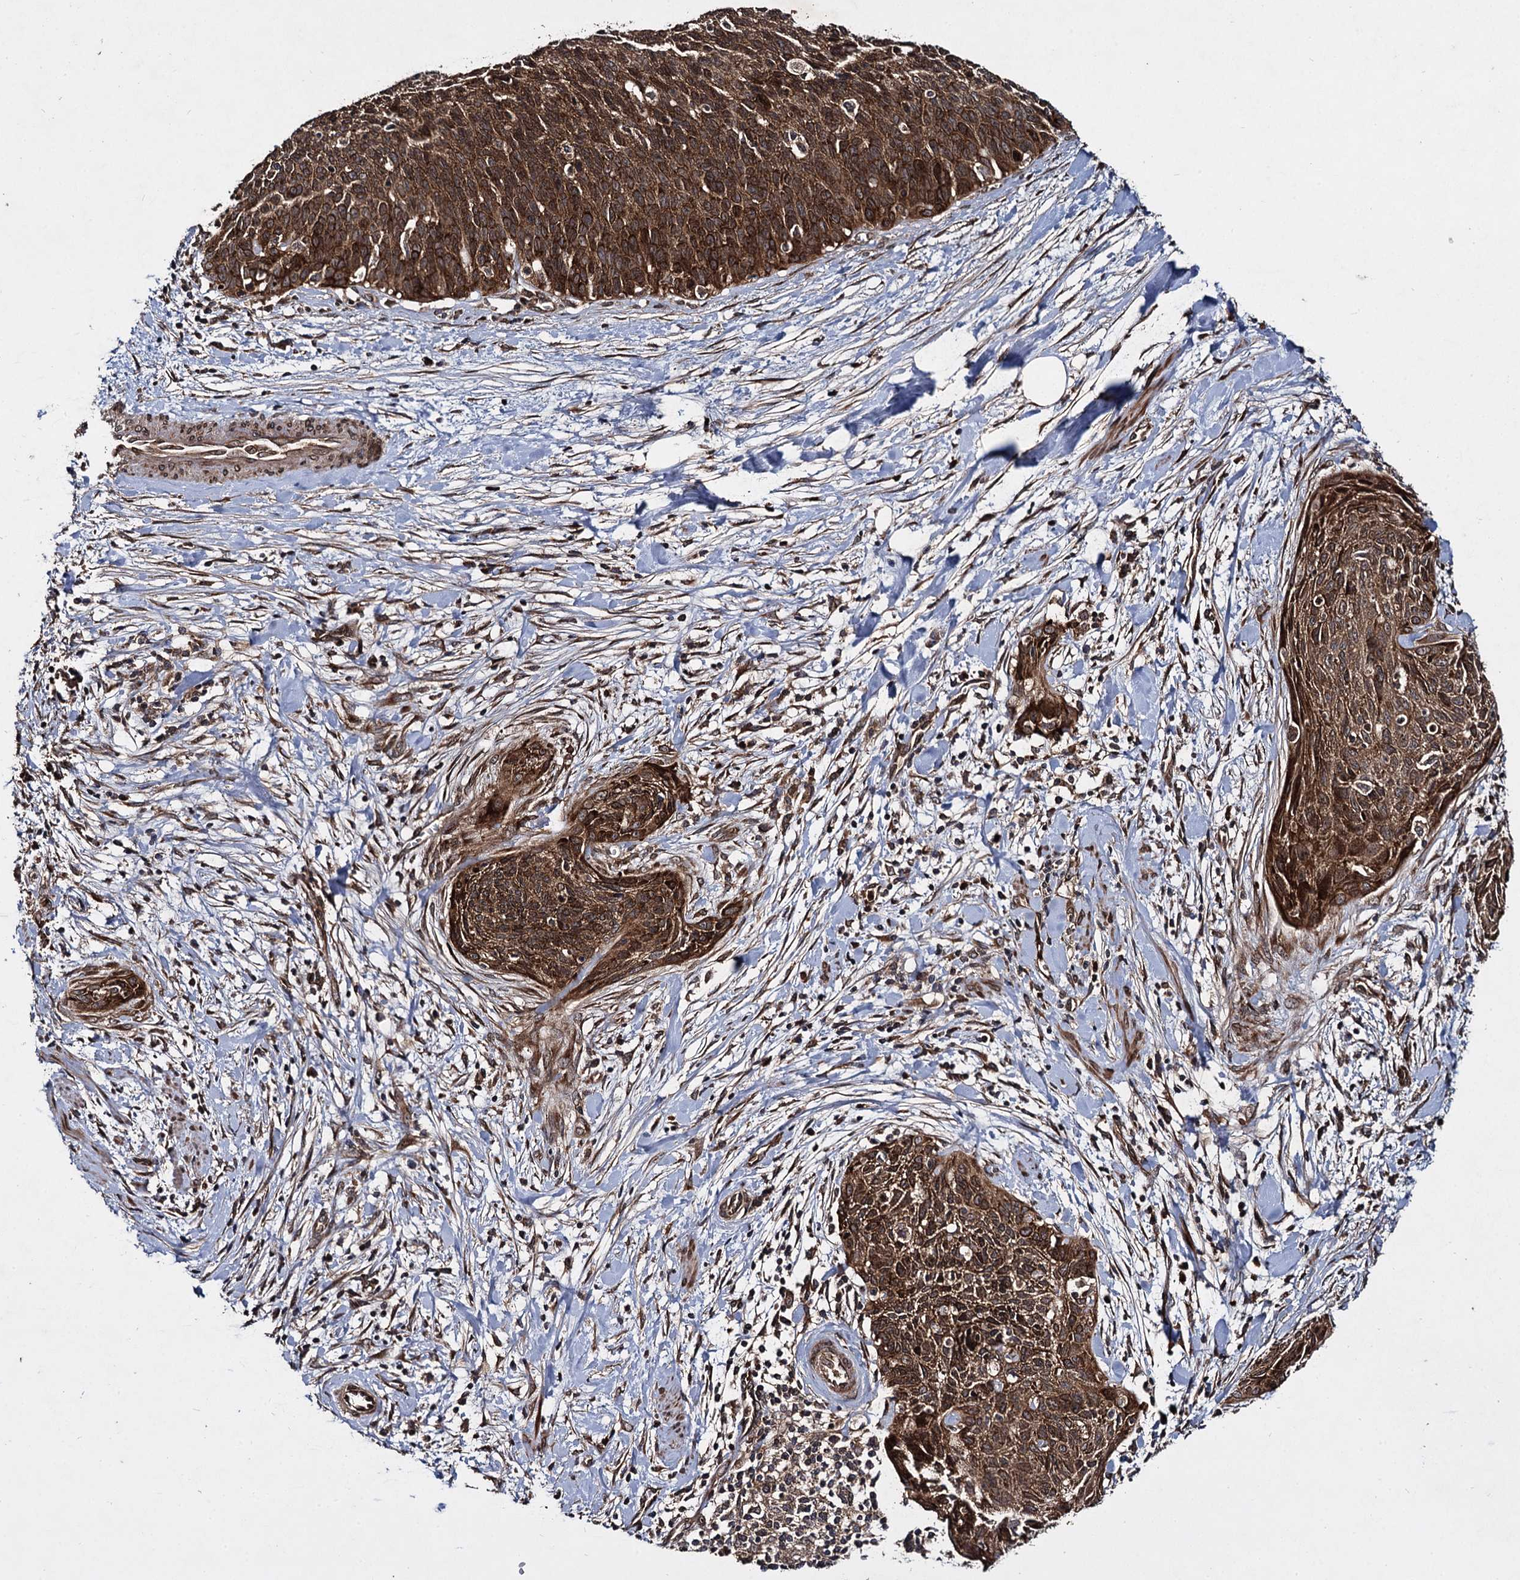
{"staining": {"intensity": "strong", "quantity": ">75%", "location": "cytoplasmic/membranous"}, "tissue": "cervical cancer", "cell_type": "Tumor cells", "image_type": "cancer", "snomed": [{"axis": "morphology", "description": "Squamous cell carcinoma, NOS"}, {"axis": "topography", "description": "Cervix"}], "caption": "High-power microscopy captured an IHC image of cervical cancer (squamous cell carcinoma), revealing strong cytoplasmic/membranous positivity in approximately >75% of tumor cells.", "gene": "DCP1B", "patient": {"sex": "female", "age": 55}}